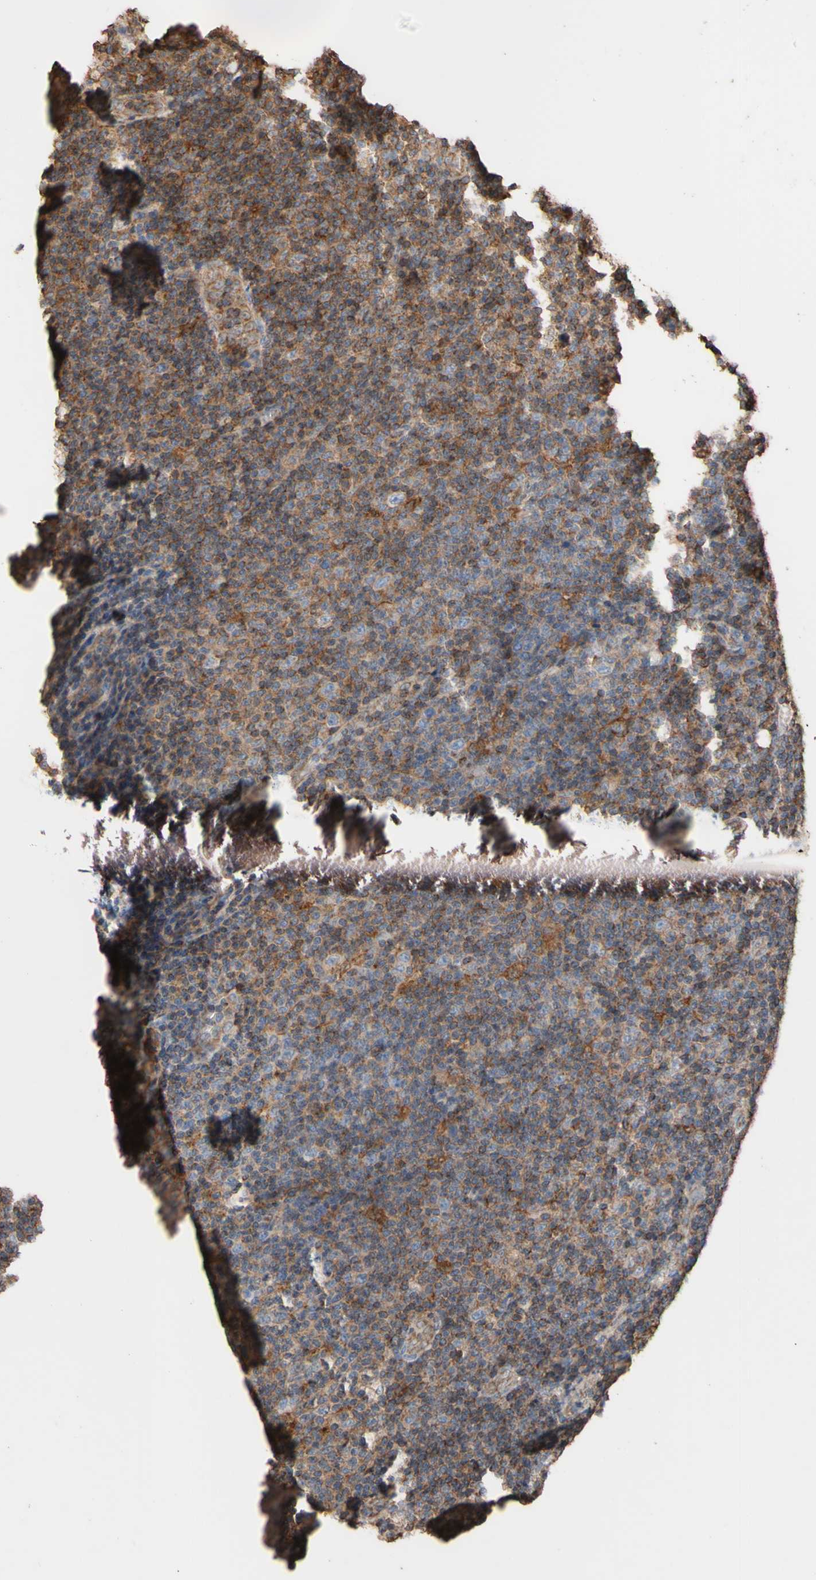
{"staining": {"intensity": "moderate", "quantity": ">75%", "location": "cytoplasmic/membranous"}, "tissue": "lymphoma", "cell_type": "Tumor cells", "image_type": "cancer", "snomed": [{"axis": "morphology", "description": "Malignant lymphoma, non-Hodgkin's type, Low grade"}, {"axis": "topography", "description": "Lymph node"}], "caption": "An image of human malignant lymphoma, non-Hodgkin's type (low-grade) stained for a protein reveals moderate cytoplasmic/membranous brown staining in tumor cells.", "gene": "ALDH9A1", "patient": {"sex": "male", "age": 83}}